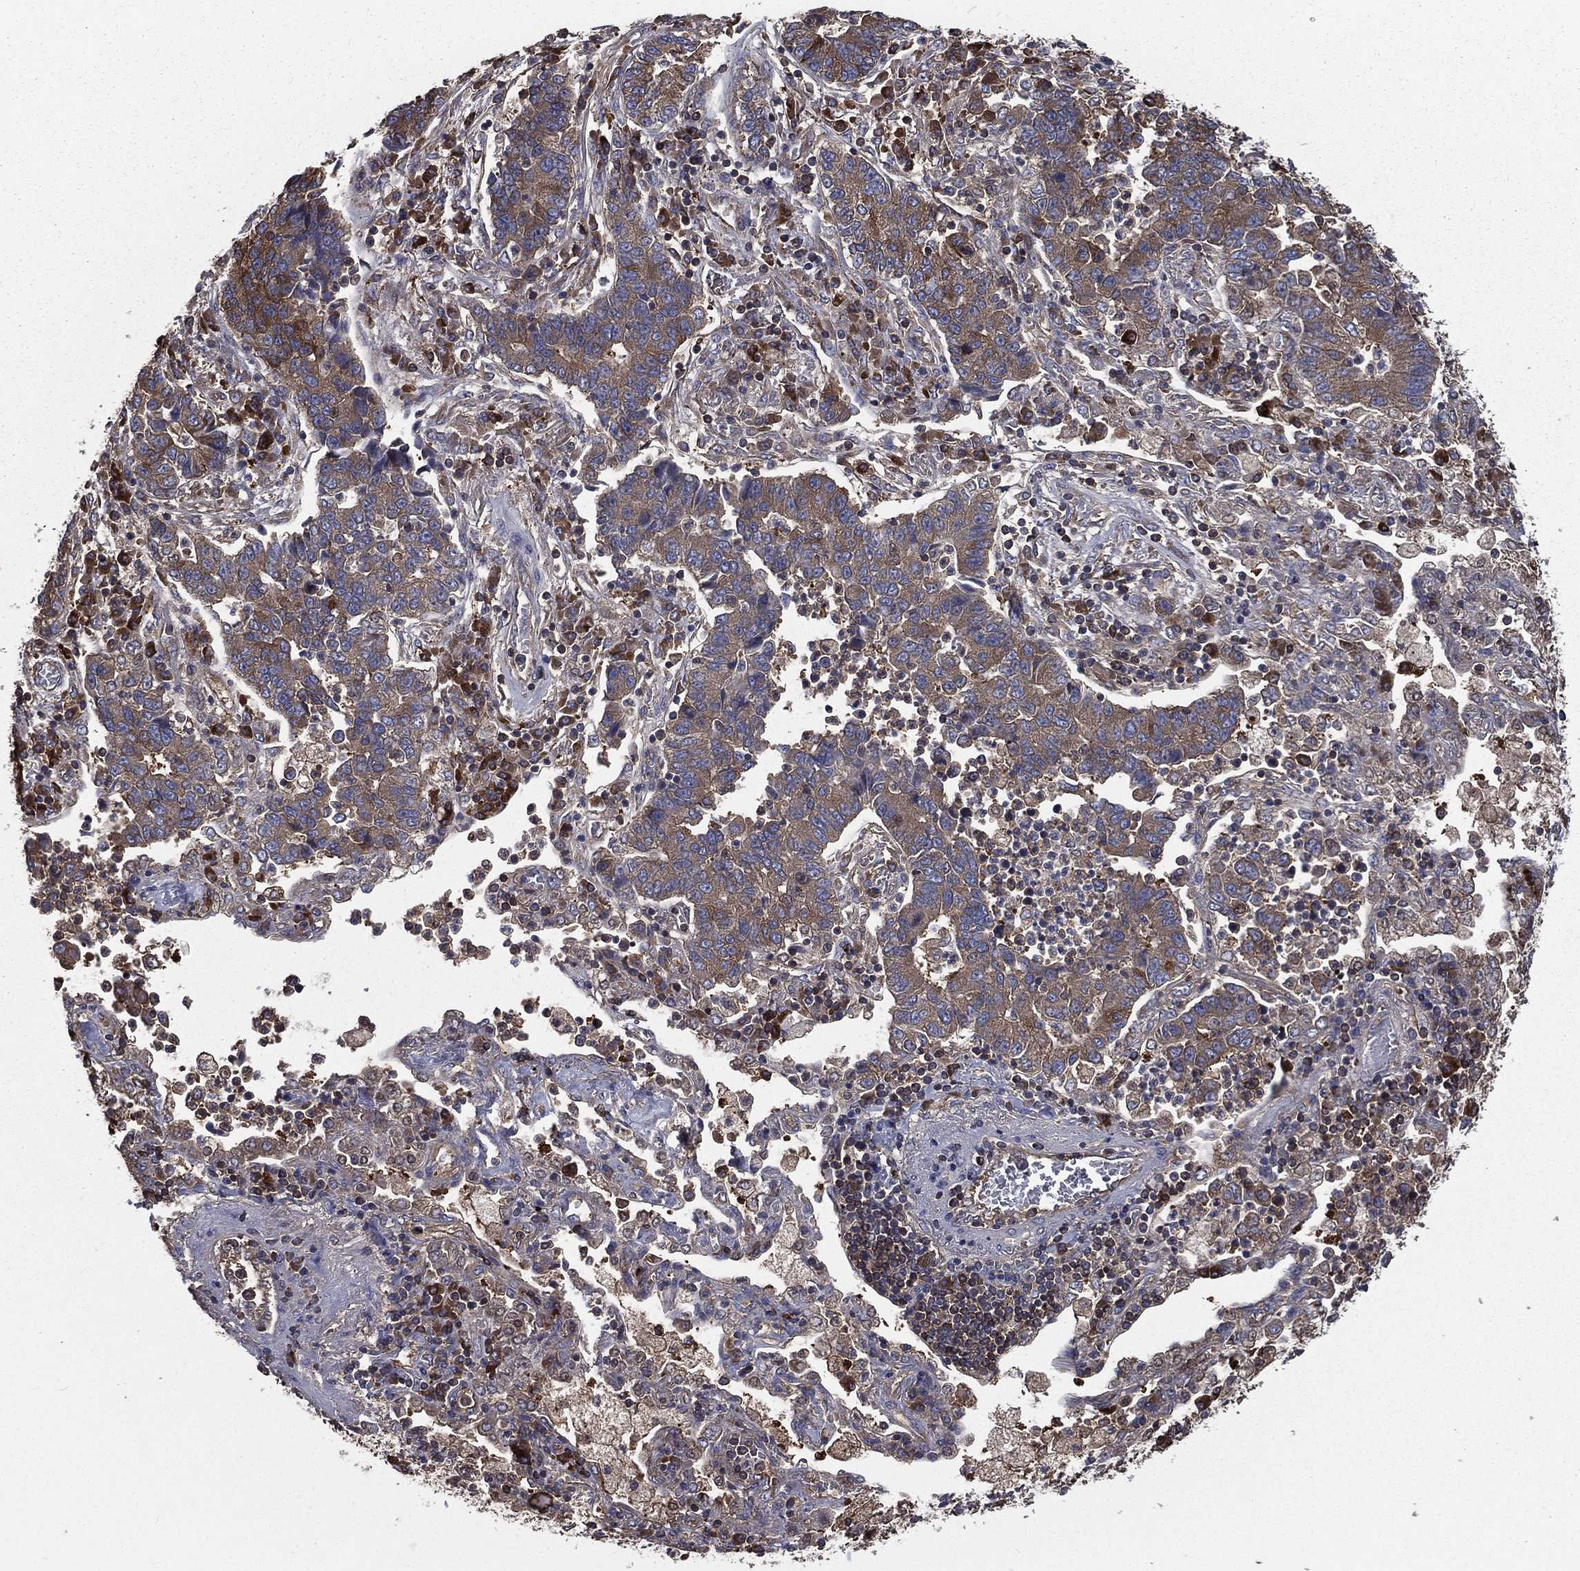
{"staining": {"intensity": "moderate", "quantity": "<25%", "location": "cytoplasmic/membranous"}, "tissue": "lung cancer", "cell_type": "Tumor cells", "image_type": "cancer", "snomed": [{"axis": "morphology", "description": "Adenocarcinoma, NOS"}, {"axis": "topography", "description": "Lung"}], "caption": "A brown stain highlights moderate cytoplasmic/membranous staining of a protein in human lung cancer (adenocarcinoma) tumor cells.", "gene": "SARS1", "patient": {"sex": "female", "age": 57}}